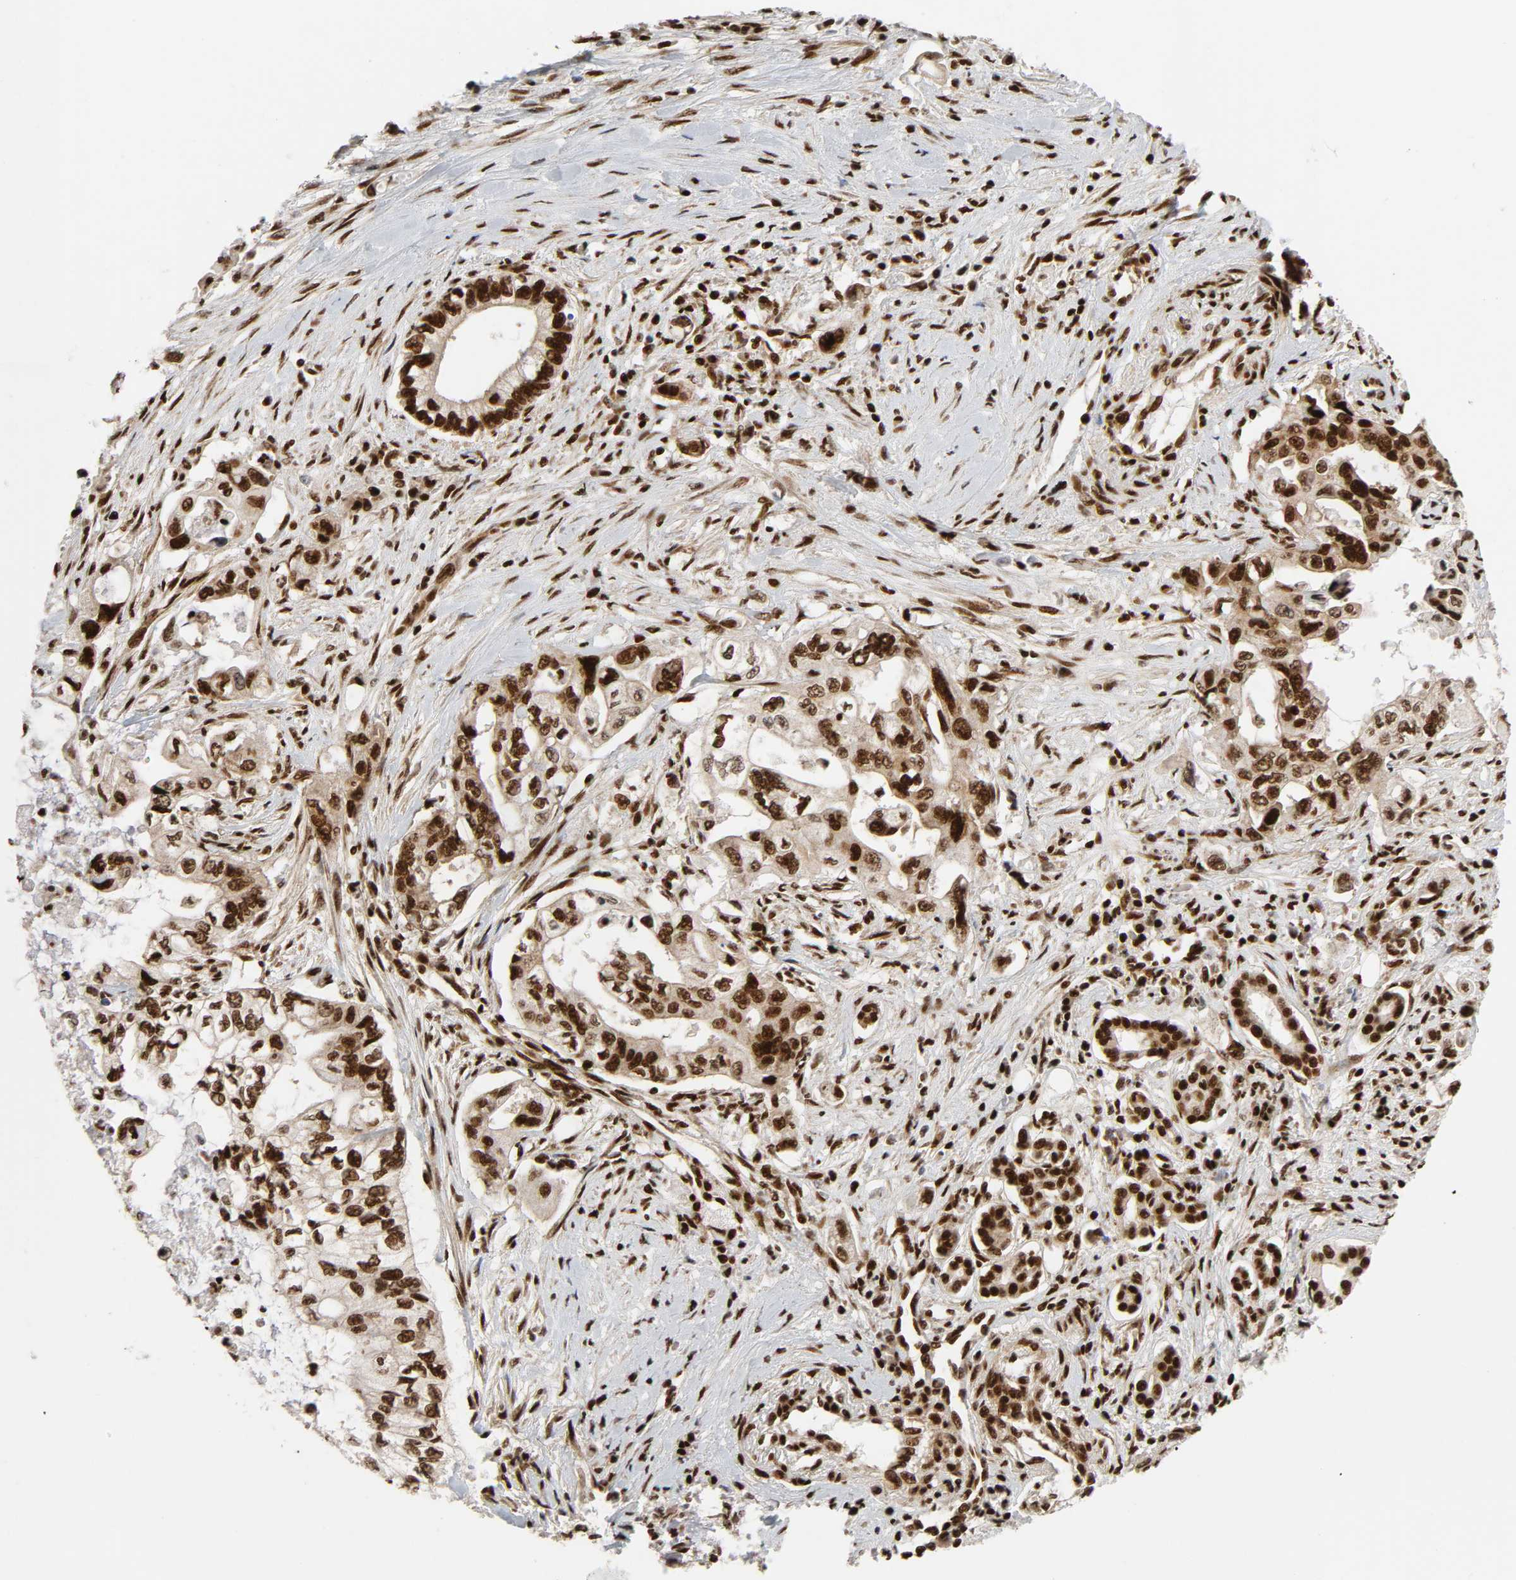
{"staining": {"intensity": "strong", "quantity": ">75%", "location": "nuclear"}, "tissue": "pancreatic cancer", "cell_type": "Tumor cells", "image_type": "cancer", "snomed": [{"axis": "morphology", "description": "Normal tissue, NOS"}, {"axis": "topography", "description": "Pancreas"}], "caption": "Tumor cells reveal strong nuclear staining in approximately >75% of cells in pancreatic cancer.", "gene": "NFYB", "patient": {"sex": "male", "age": 42}}